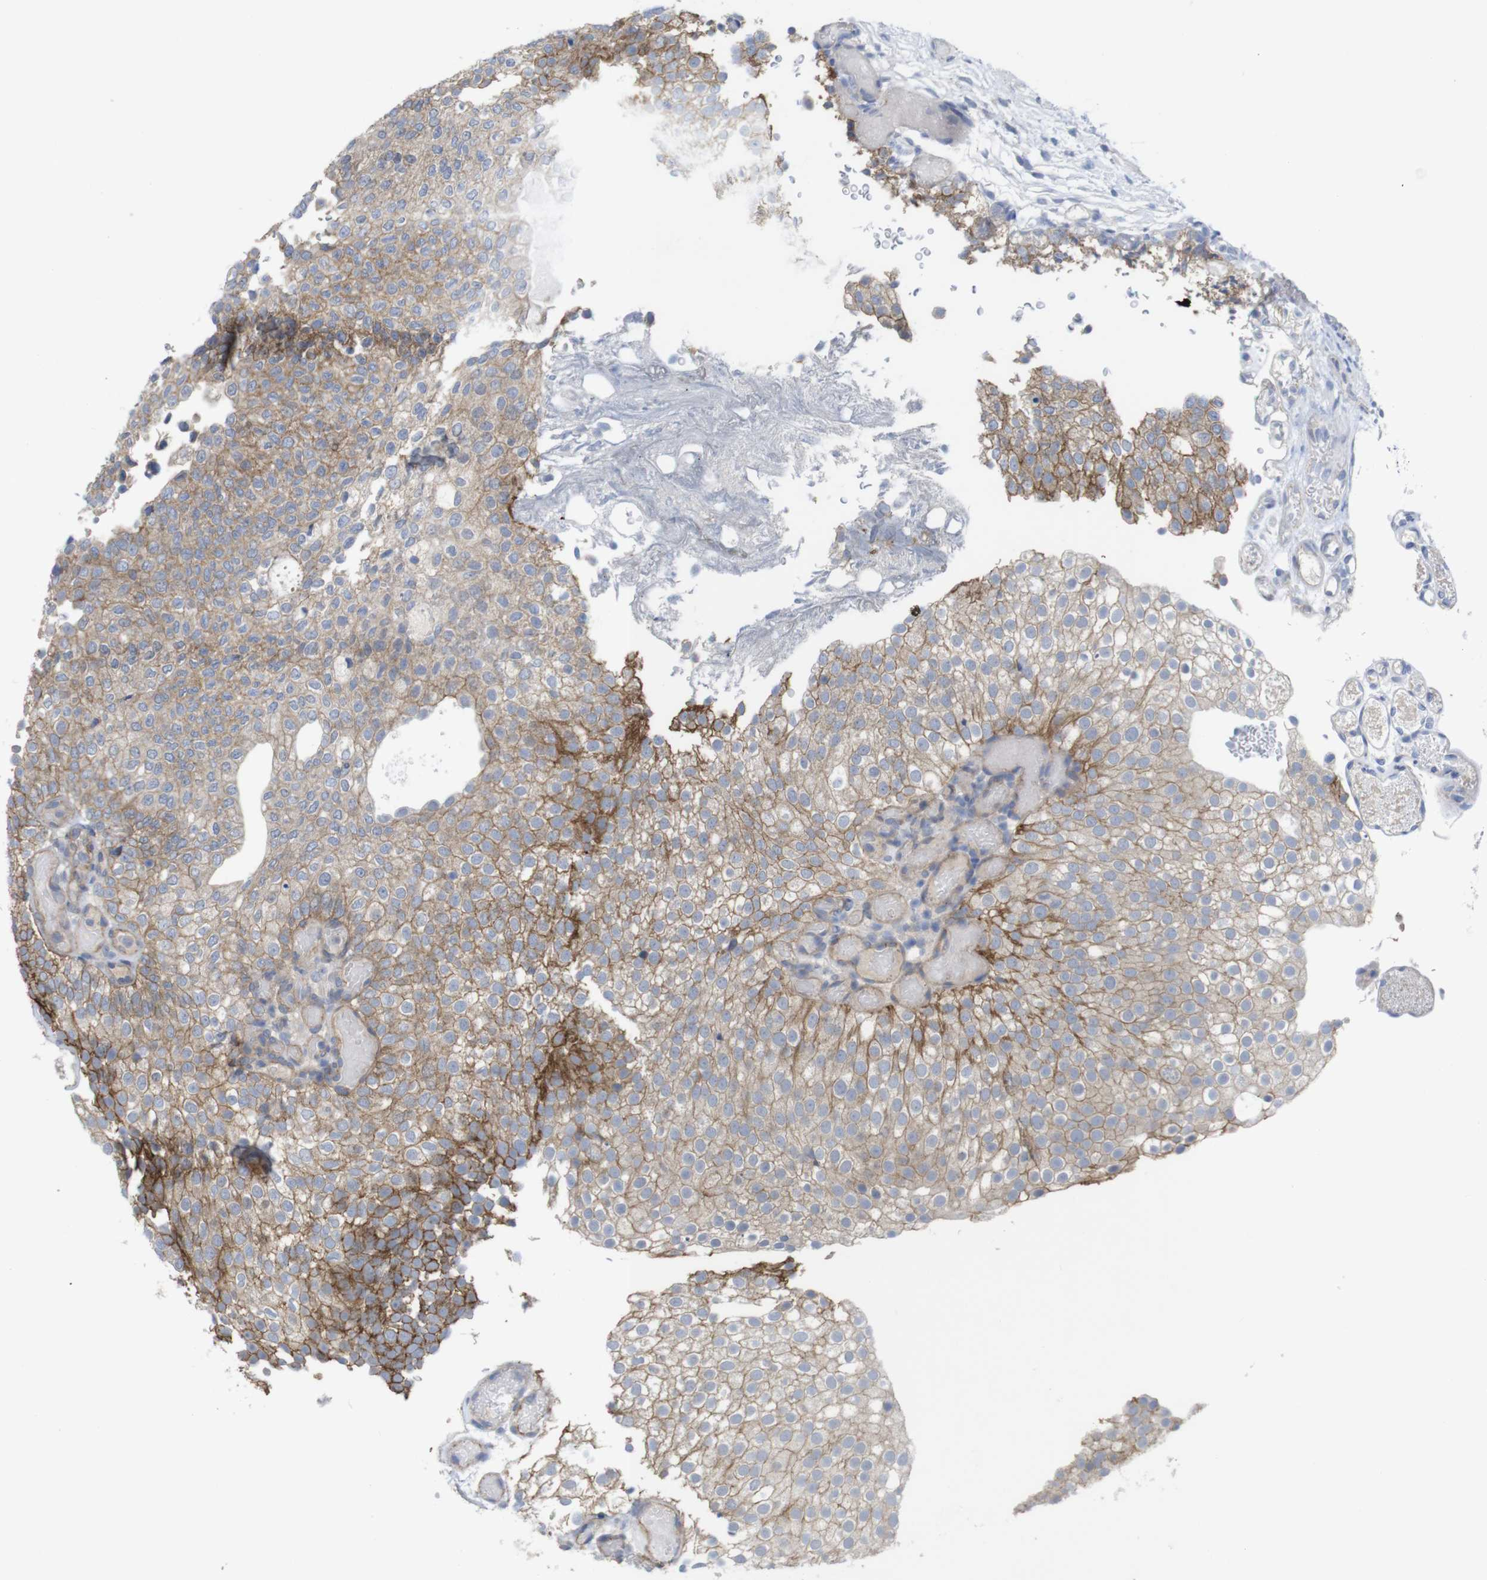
{"staining": {"intensity": "moderate", "quantity": ">75%", "location": "cytoplasmic/membranous"}, "tissue": "urothelial cancer", "cell_type": "Tumor cells", "image_type": "cancer", "snomed": [{"axis": "morphology", "description": "Urothelial carcinoma, Low grade"}, {"axis": "topography", "description": "Urinary bladder"}], "caption": "Human low-grade urothelial carcinoma stained with a brown dye shows moderate cytoplasmic/membranous positive positivity in approximately >75% of tumor cells.", "gene": "KIDINS220", "patient": {"sex": "male", "age": 78}}